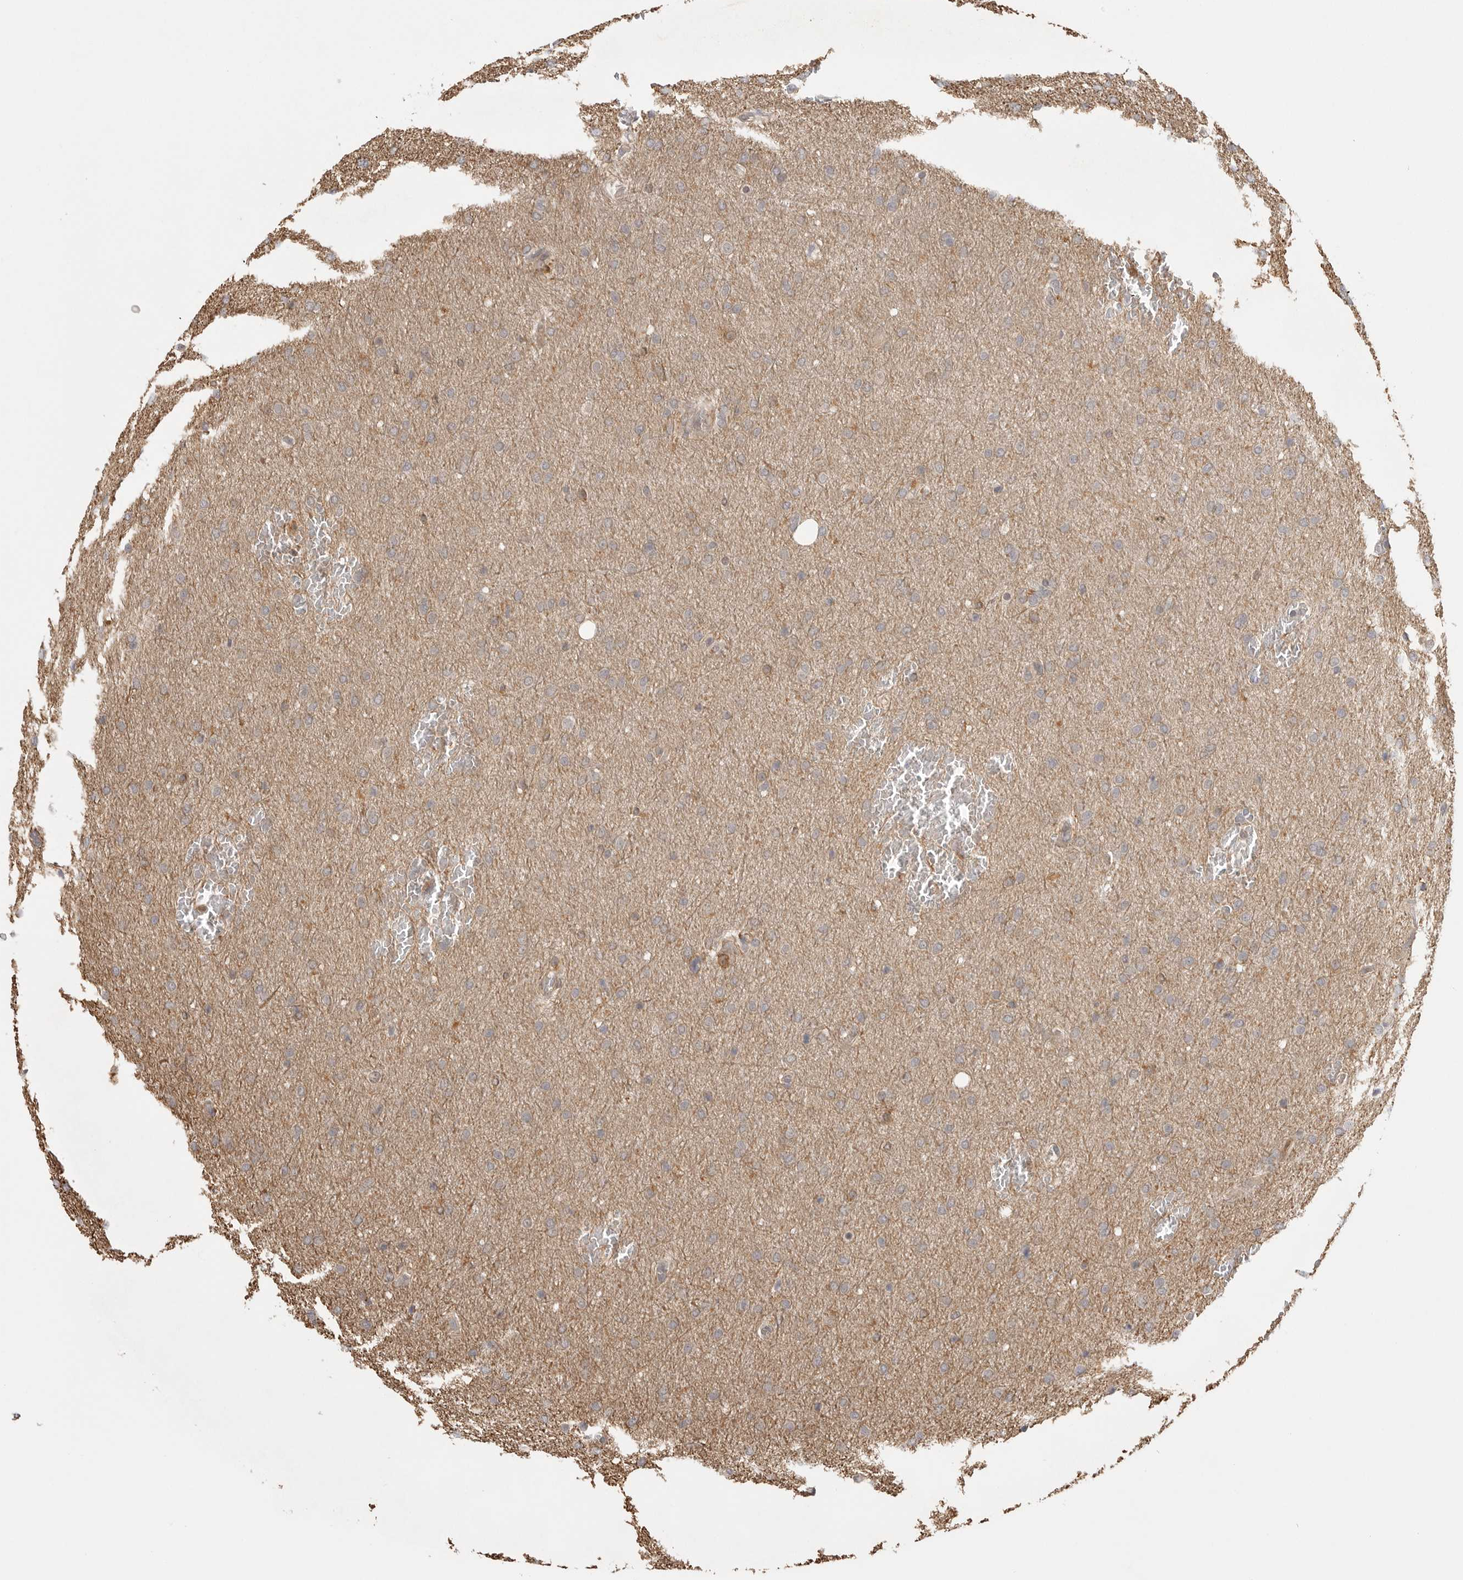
{"staining": {"intensity": "weak", "quantity": ">75%", "location": "cytoplasmic/membranous"}, "tissue": "glioma", "cell_type": "Tumor cells", "image_type": "cancer", "snomed": [{"axis": "morphology", "description": "Glioma, malignant, Low grade"}, {"axis": "topography", "description": "Brain"}], "caption": "The immunohistochemical stain highlights weak cytoplasmic/membranous positivity in tumor cells of malignant low-grade glioma tissue.", "gene": "DBNL", "patient": {"sex": "female", "age": 37}}